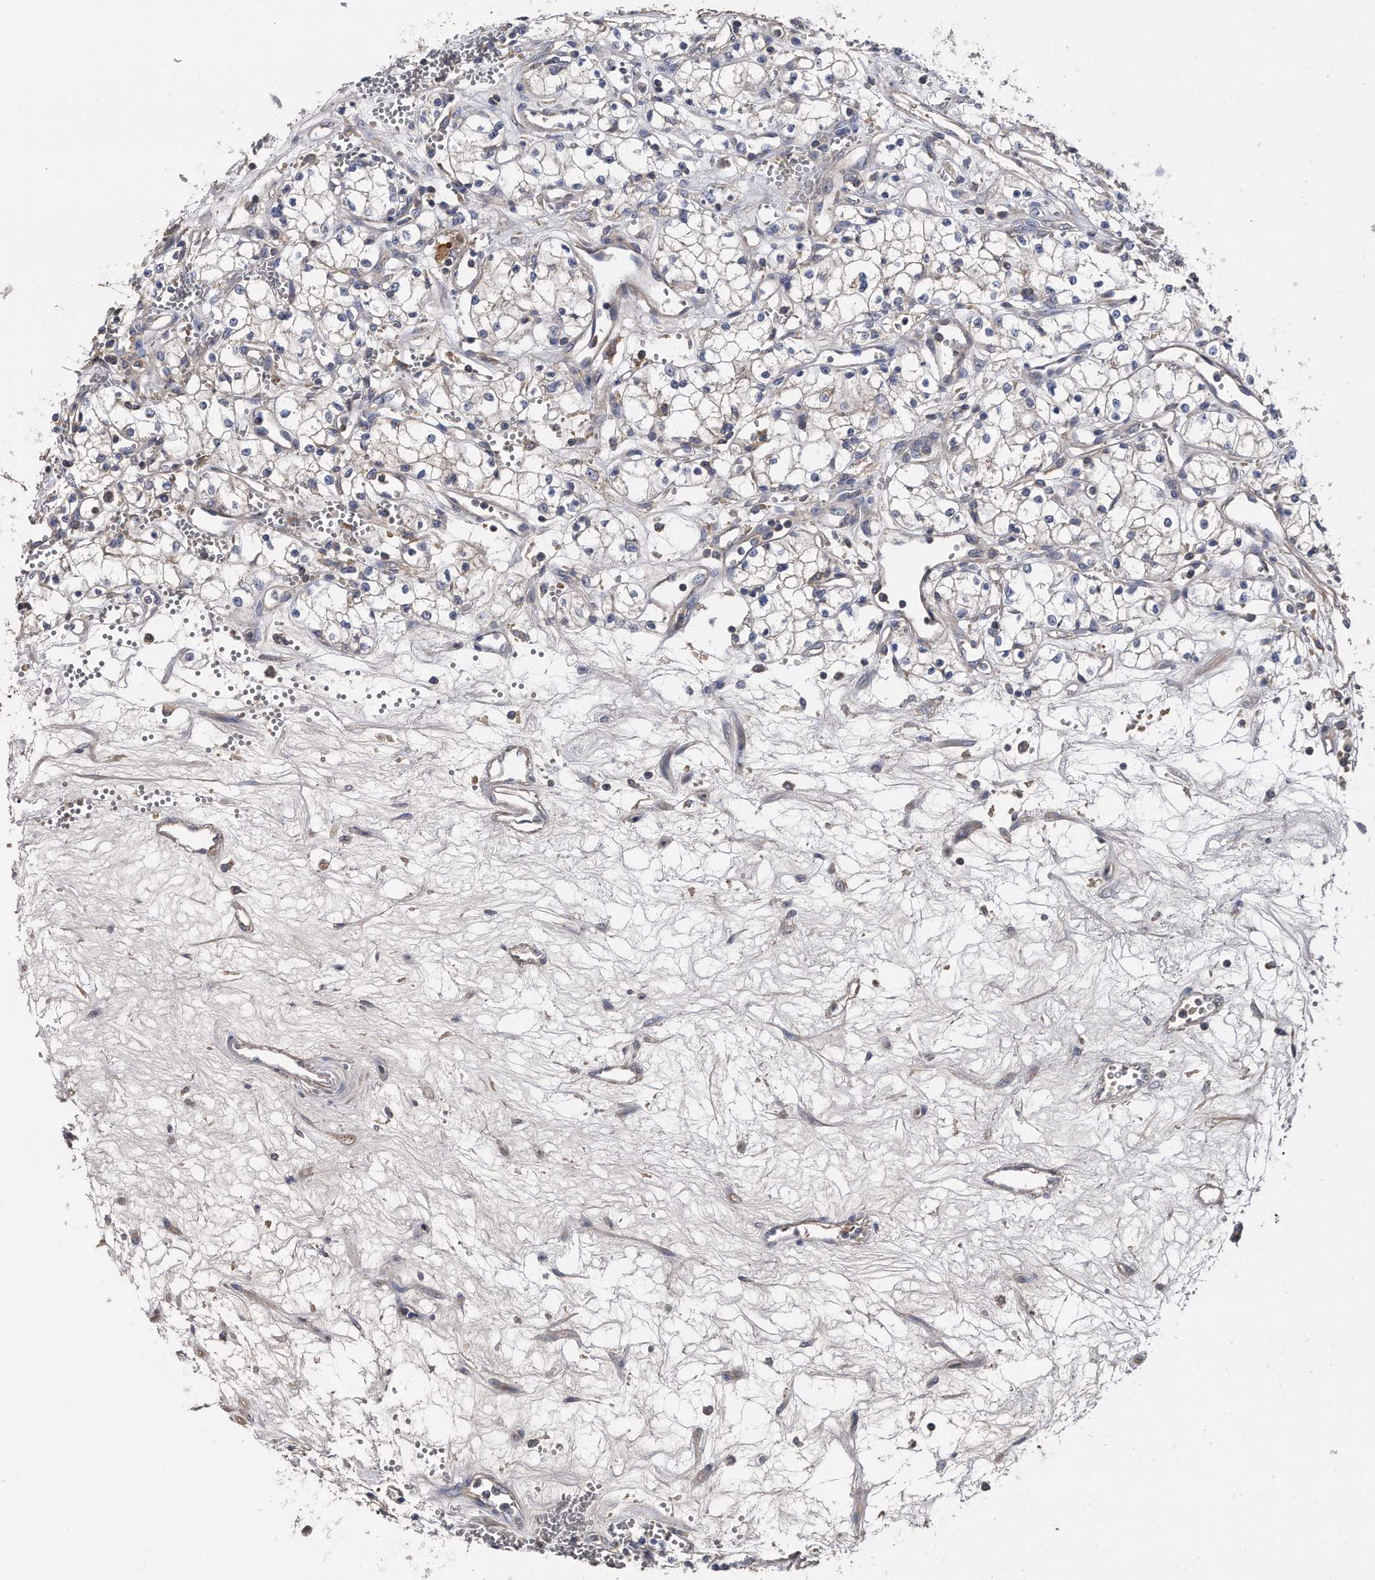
{"staining": {"intensity": "weak", "quantity": "<25%", "location": "cytoplasmic/membranous"}, "tissue": "renal cancer", "cell_type": "Tumor cells", "image_type": "cancer", "snomed": [{"axis": "morphology", "description": "Adenocarcinoma, NOS"}, {"axis": "topography", "description": "Kidney"}], "caption": "Protein analysis of renal cancer (adenocarcinoma) exhibits no significant staining in tumor cells.", "gene": "KCND3", "patient": {"sex": "male", "age": 59}}